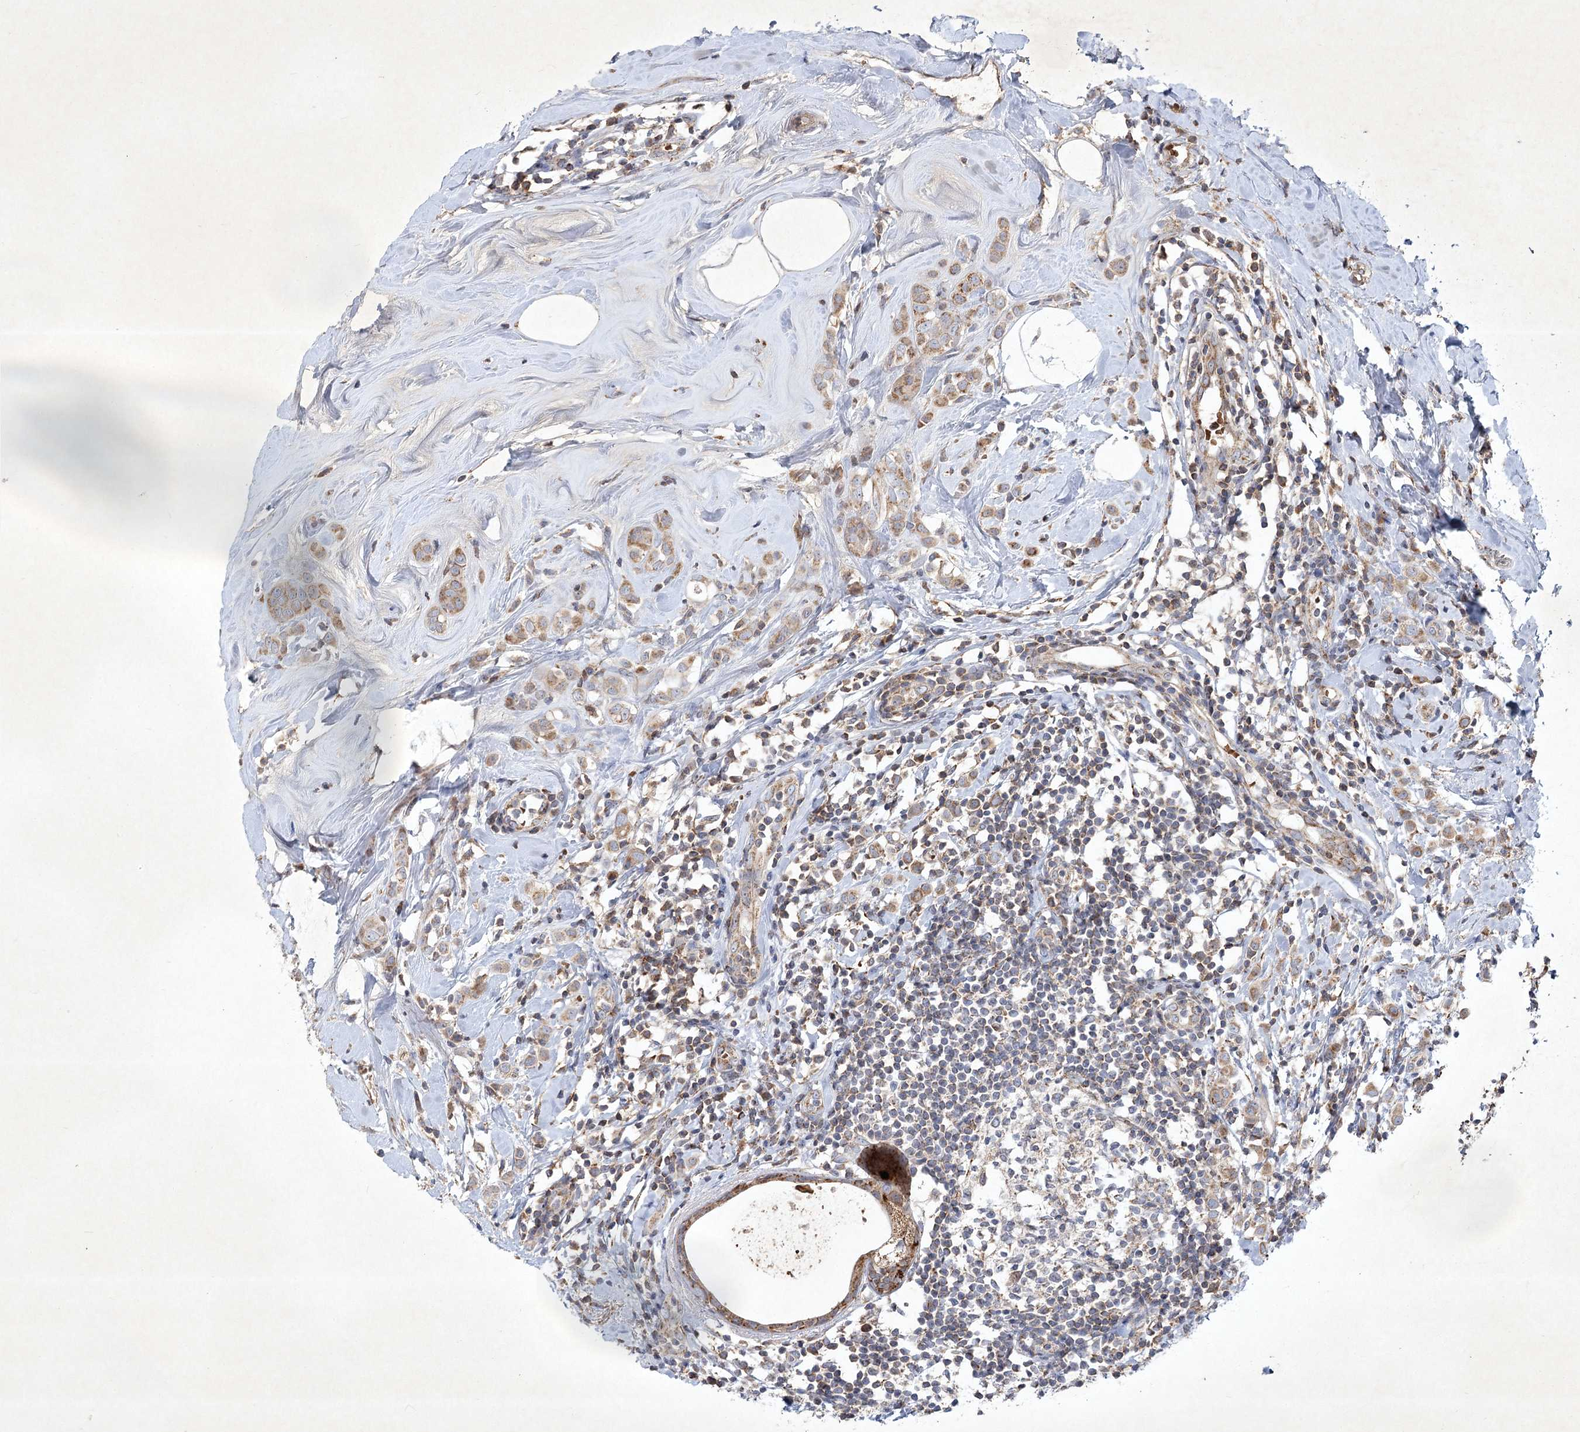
{"staining": {"intensity": "moderate", "quantity": ">75%", "location": "cytoplasmic/membranous"}, "tissue": "breast cancer", "cell_type": "Tumor cells", "image_type": "cancer", "snomed": [{"axis": "morphology", "description": "Lobular carcinoma"}, {"axis": "topography", "description": "Breast"}], "caption": "Immunohistochemistry (DAB (3,3'-diaminobenzidine)) staining of breast cancer displays moderate cytoplasmic/membranous protein staining in approximately >75% of tumor cells.", "gene": "PYROXD2", "patient": {"sex": "female", "age": 47}}